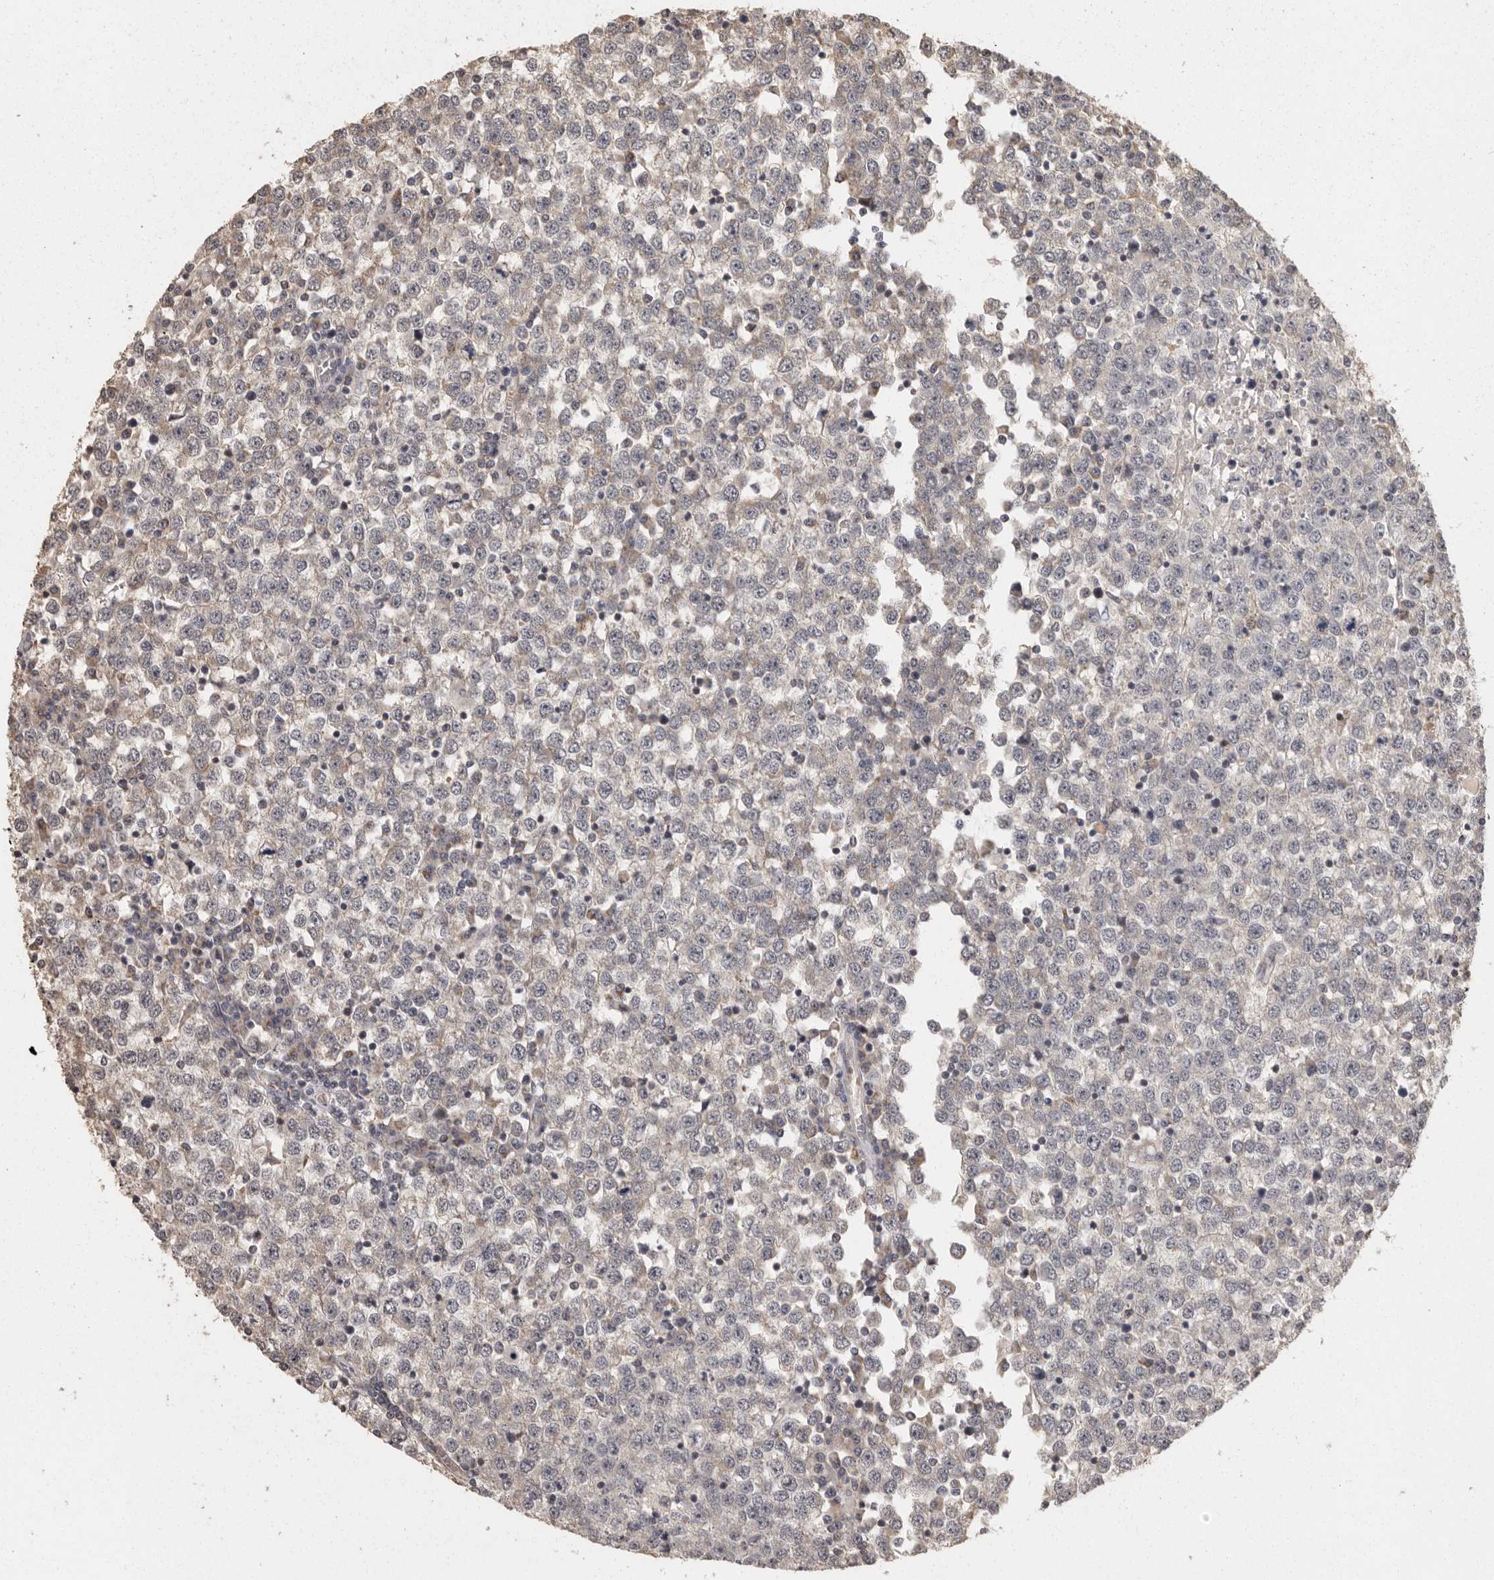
{"staining": {"intensity": "negative", "quantity": "none", "location": "none"}, "tissue": "testis cancer", "cell_type": "Tumor cells", "image_type": "cancer", "snomed": [{"axis": "morphology", "description": "Seminoma, NOS"}, {"axis": "topography", "description": "Testis"}], "caption": "This micrograph is of testis cancer stained with IHC to label a protein in brown with the nuclei are counter-stained blue. There is no expression in tumor cells. Nuclei are stained in blue.", "gene": "BAIAP2", "patient": {"sex": "male", "age": 65}}